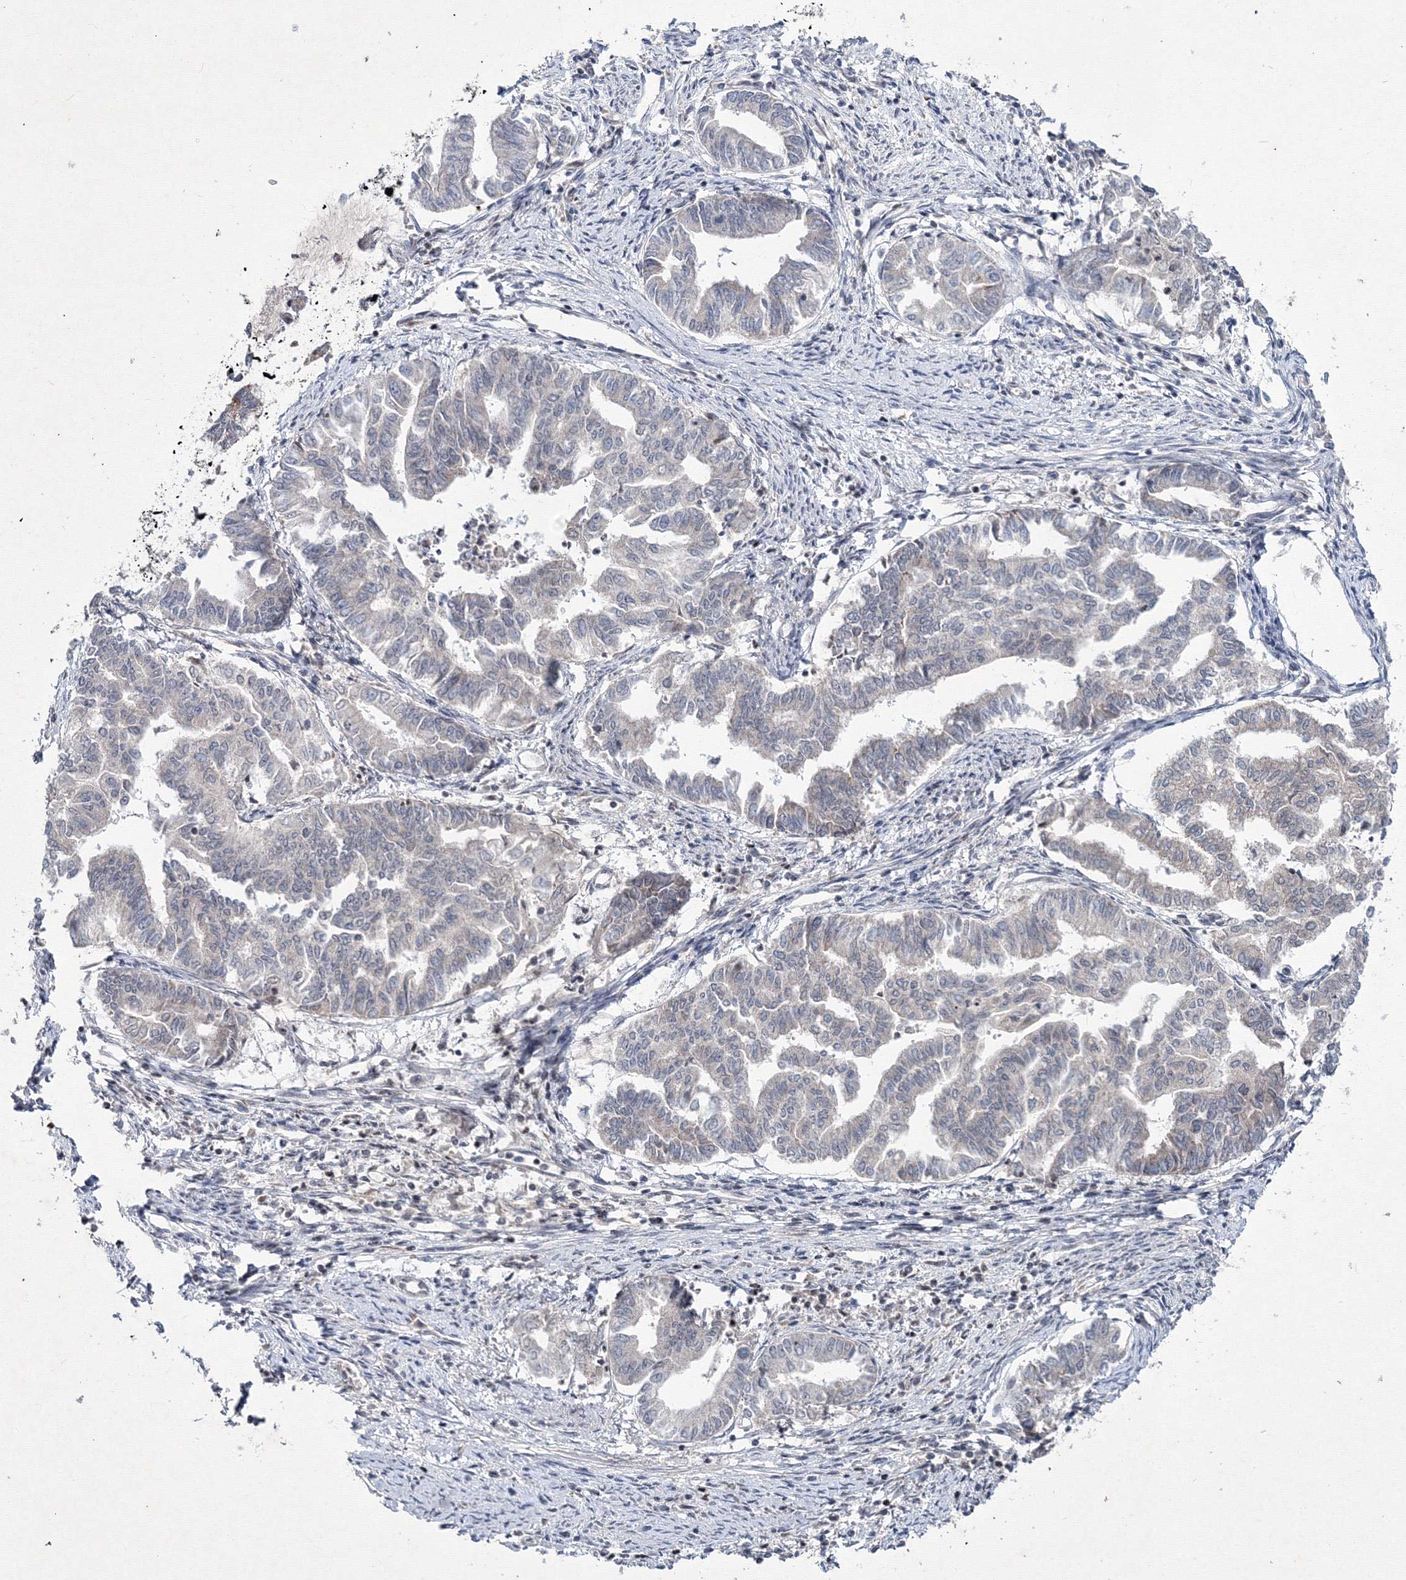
{"staining": {"intensity": "negative", "quantity": "none", "location": "none"}, "tissue": "endometrial cancer", "cell_type": "Tumor cells", "image_type": "cancer", "snomed": [{"axis": "morphology", "description": "Adenocarcinoma, NOS"}, {"axis": "topography", "description": "Endometrium"}], "caption": "The IHC histopathology image has no significant expression in tumor cells of endometrial cancer (adenocarcinoma) tissue.", "gene": "MKRN2", "patient": {"sex": "female", "age": 79}}